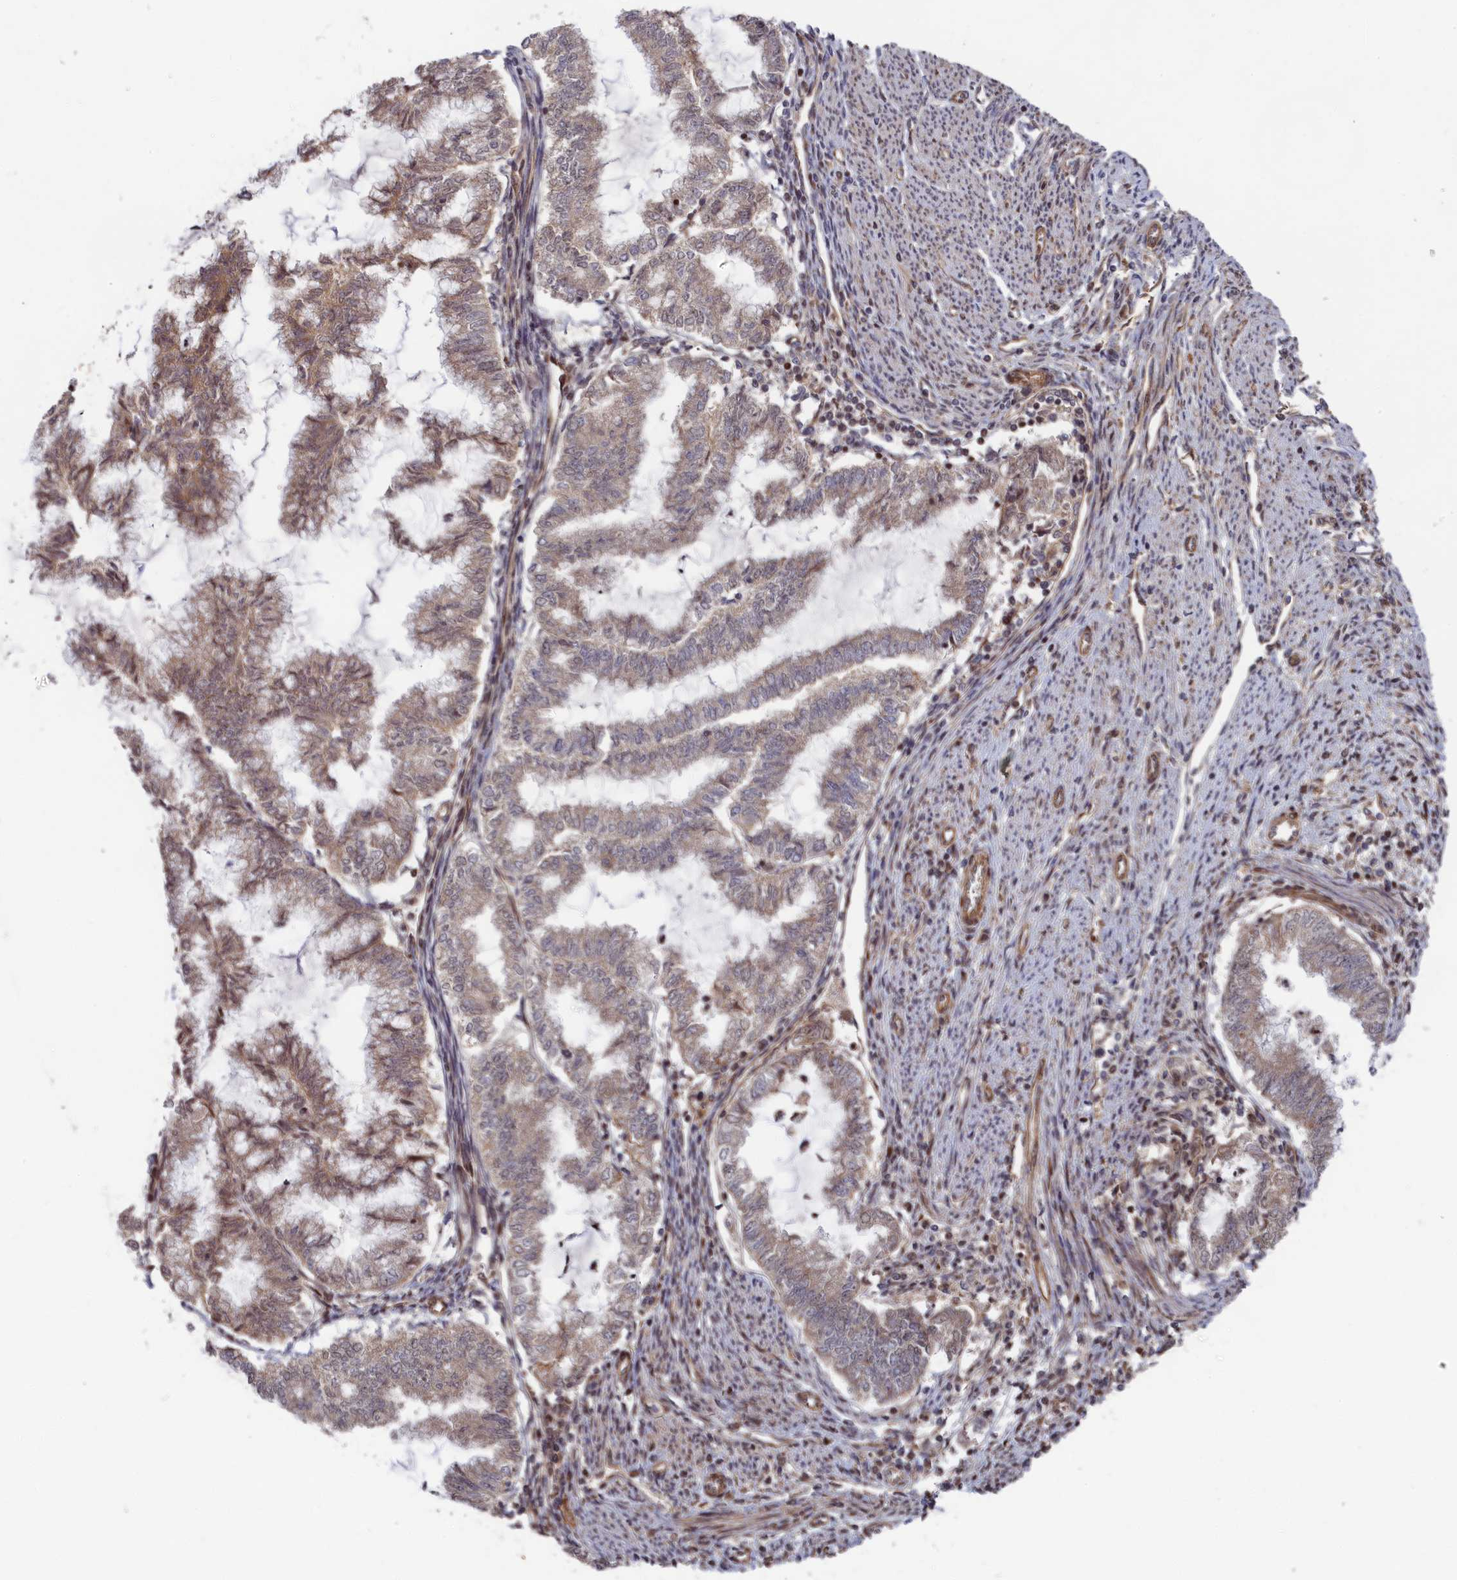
{"staining": {"intensity": "weak", "quantity": "<25%", "location": "cytoplasmic/membranous"}, "tissue": "endometrial cancer", "cell_type": "Tumor cells", "image_type": "cancer", "snomed": [{"axis": "morphology", "description": "Adenocarcinoma, NOS"}, {"axis": "topography", "description": "Endometrium"}], "caption": "Immunohistochemical staining of endometrial adenocarcinoma shows no significant expression in tumor cells.", "gene": "CEP44", "patient": {"sex": "female", "age": 79}}